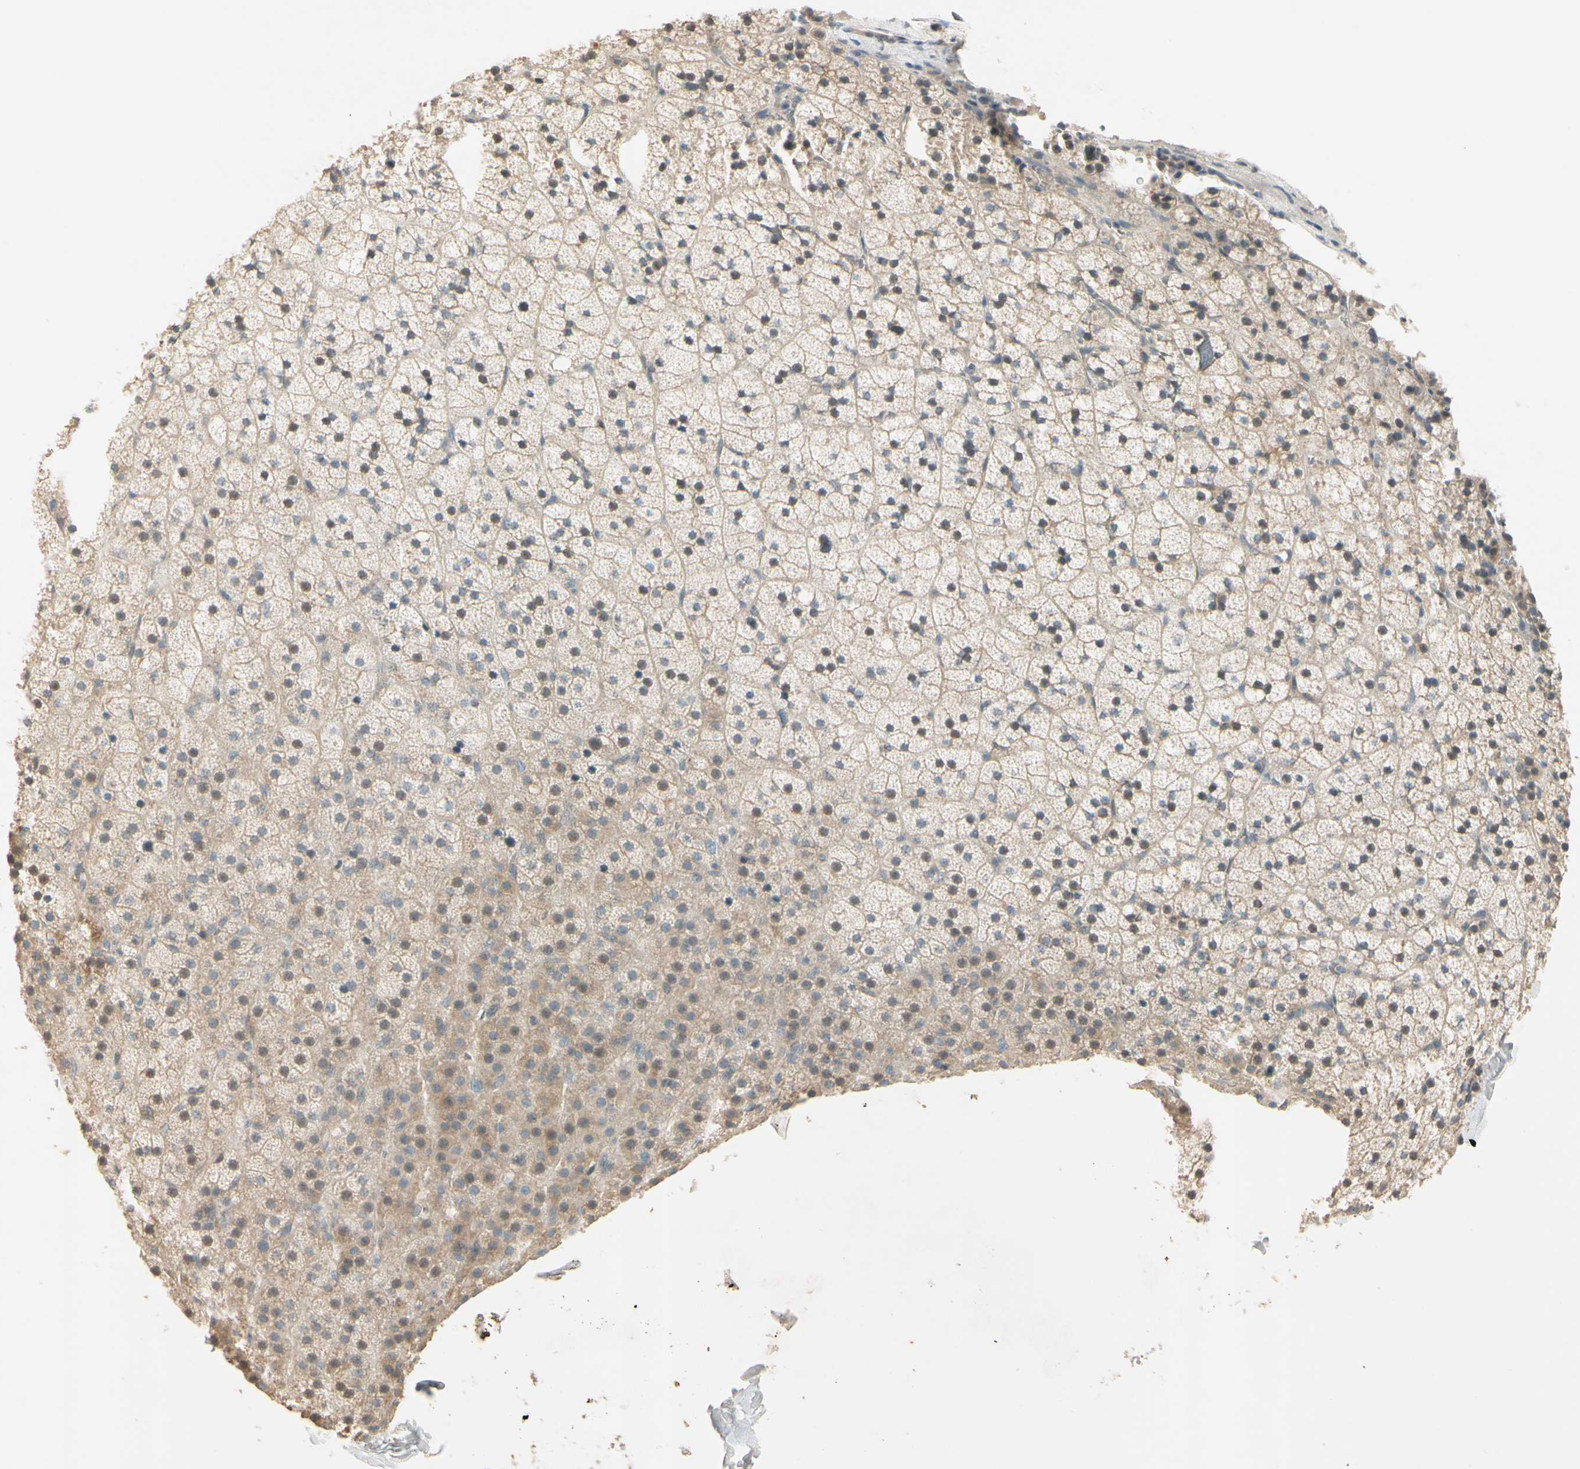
{"staining": {"intensity": "negative", "quantity": "none", "location": "none"}, "tissue": "adrenal gland", "cell_type": "Glandular cells", "image_type": "normal", "snomed": [{"axis": "morphology", "description": "Normal tissue, NOS"}, {"axis": "topography", "description": "Adrenal gland"}], "caption": "Immunohistochemistry (IHC) micrograph of benign adrenal gland: human adrenal gland stained with DAB (3,3'-diaminobenzidine) demonstrates no significant protein staining in glandular cells. (Stains: DAB (3,3'-diaminobenzidine) IHC with hematoxylin counter stain, Microscopy: brightfield microscopy at high magnification).", "gene": "PPP3CB", "patient": {"sex": "male", "age": 35}}